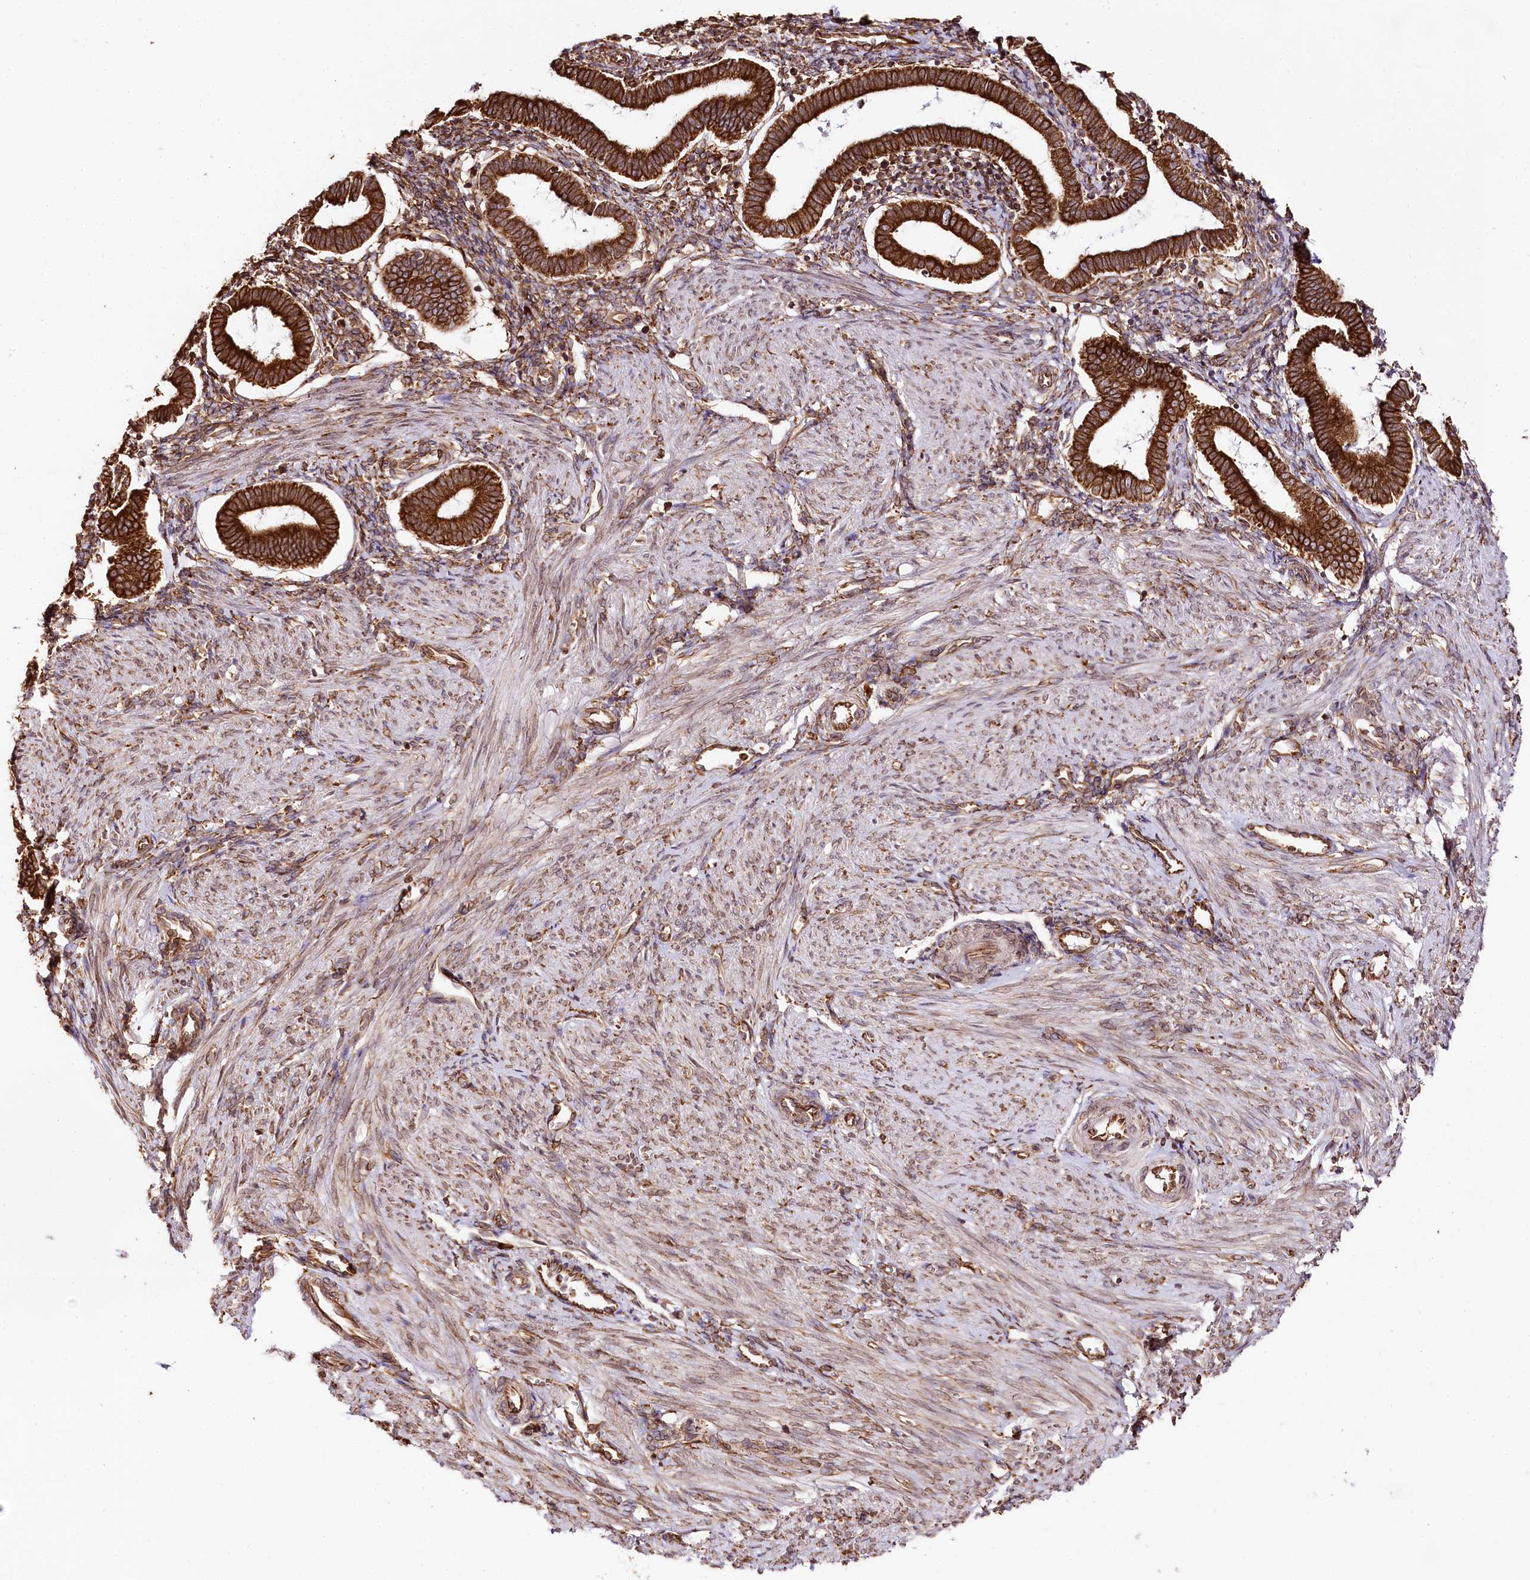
{"staining": {"intensity": "strong", "quantity": "25%-75%", "location": "cytoplasmic/membranous"}, "tissue": "endometrium", "cell_type": "Cells in endometrial stroma", "image_type": "normal", "snomed": [{"axis": "morphology", "description": "Normal tissue, NOS"}, {"axis": "topography", "description": "Endometrium"}], "caption": "This photomicrograph displays unremarkable endometrium stained with immunohistochemistry to label a protein in brown. The cytoplasmic/membranous of cells in endometrial stroma show strong positivity for the protein. Nuclei are counter-stained blue.", "gene": "CNPY2", "patient": {"sex": "female", "age": 24}}